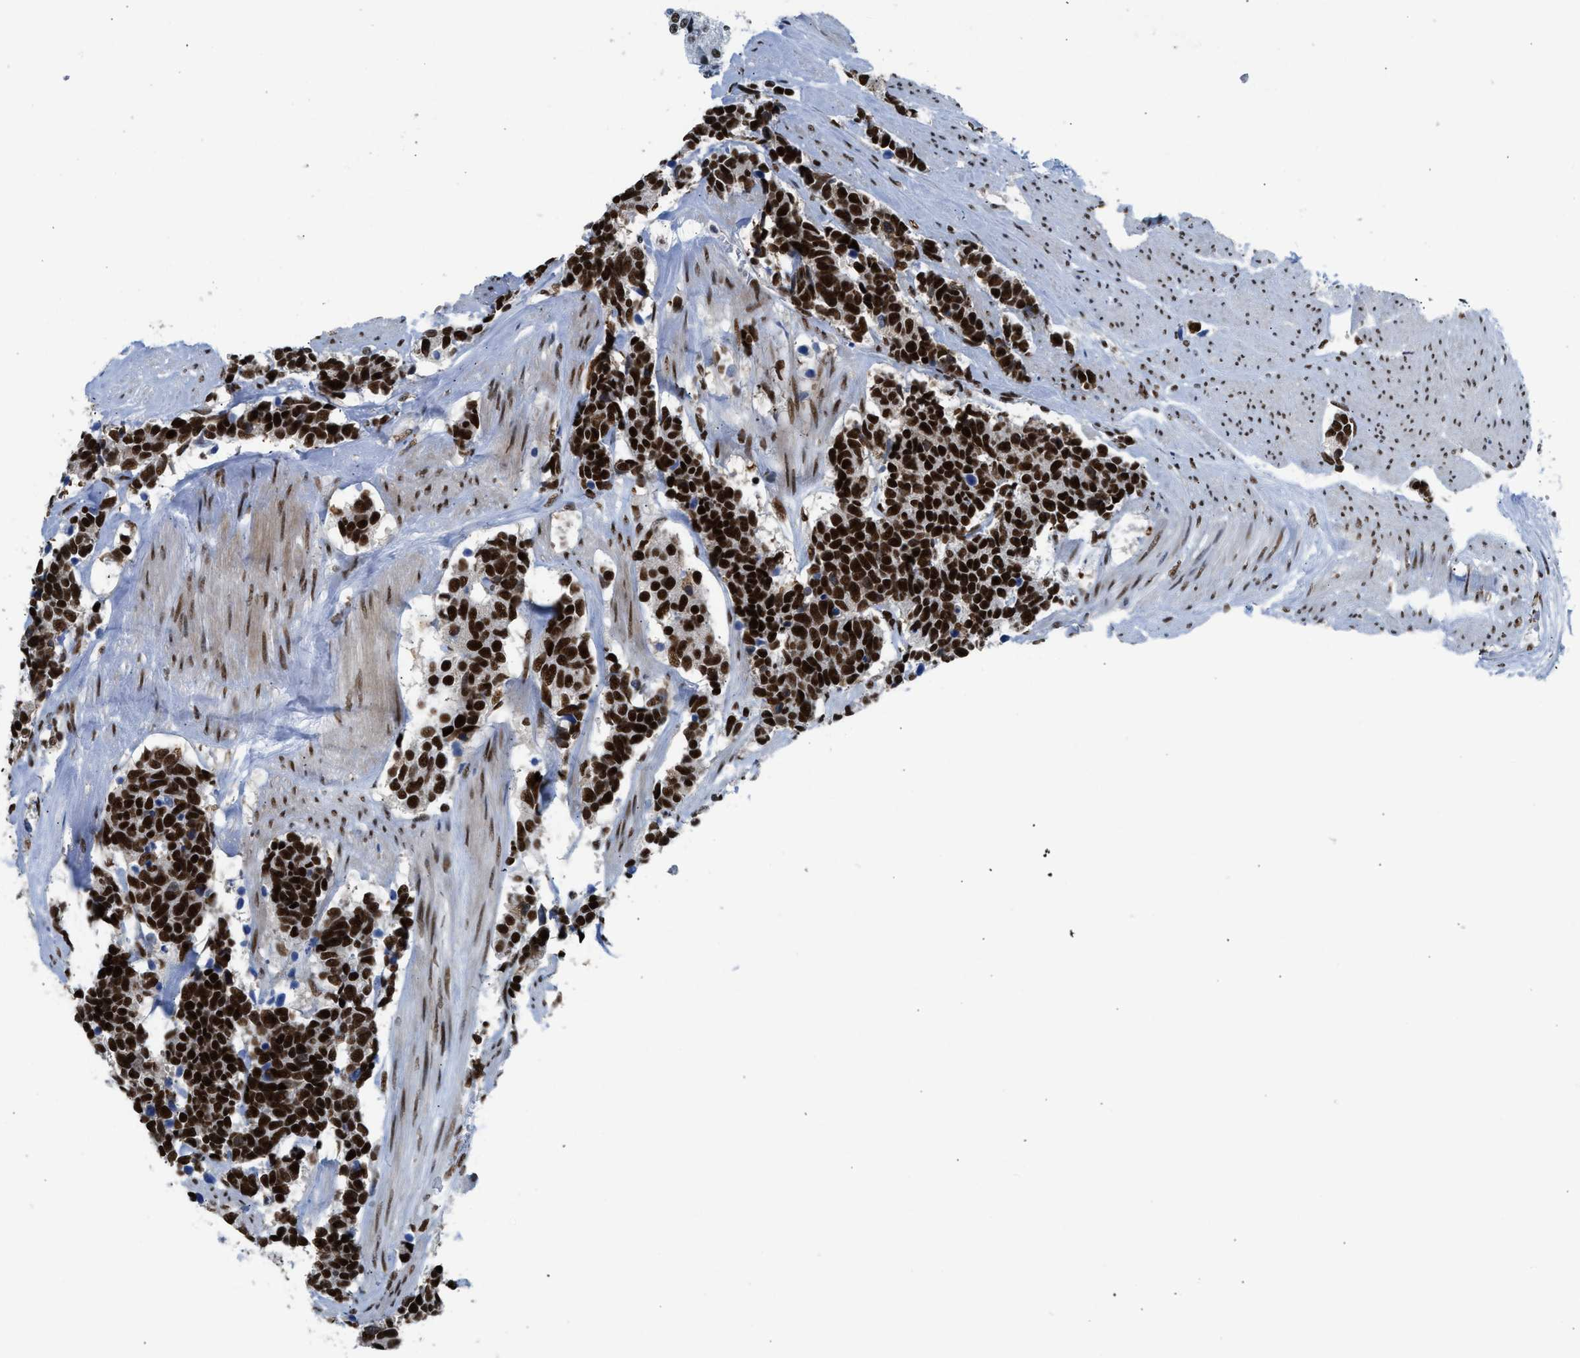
{"staining": {"intensity": "strong", "quantity": ">75%", "location": "nuclear"}, "tissue": "carcinoid", "cell_type": "Tumor cells", "image_type": "cancer", "snomed": [{"axis": "morphology", "description": "Carcinoma, NOS"}, {"axis": "morphology", "description": "Carcinoid, malignant, NOS"}, {"axis": "topography", "description": "Urinary bladder"}], "caption": "High-power microscopy captured an immunohistochemistry (IHC) micrograph of carcinoid, revealing strong nuclear expression in approximately >75% of tumor cells.", "gene": "SCAF4", "patient": {"sex": "male", "age": 57}}